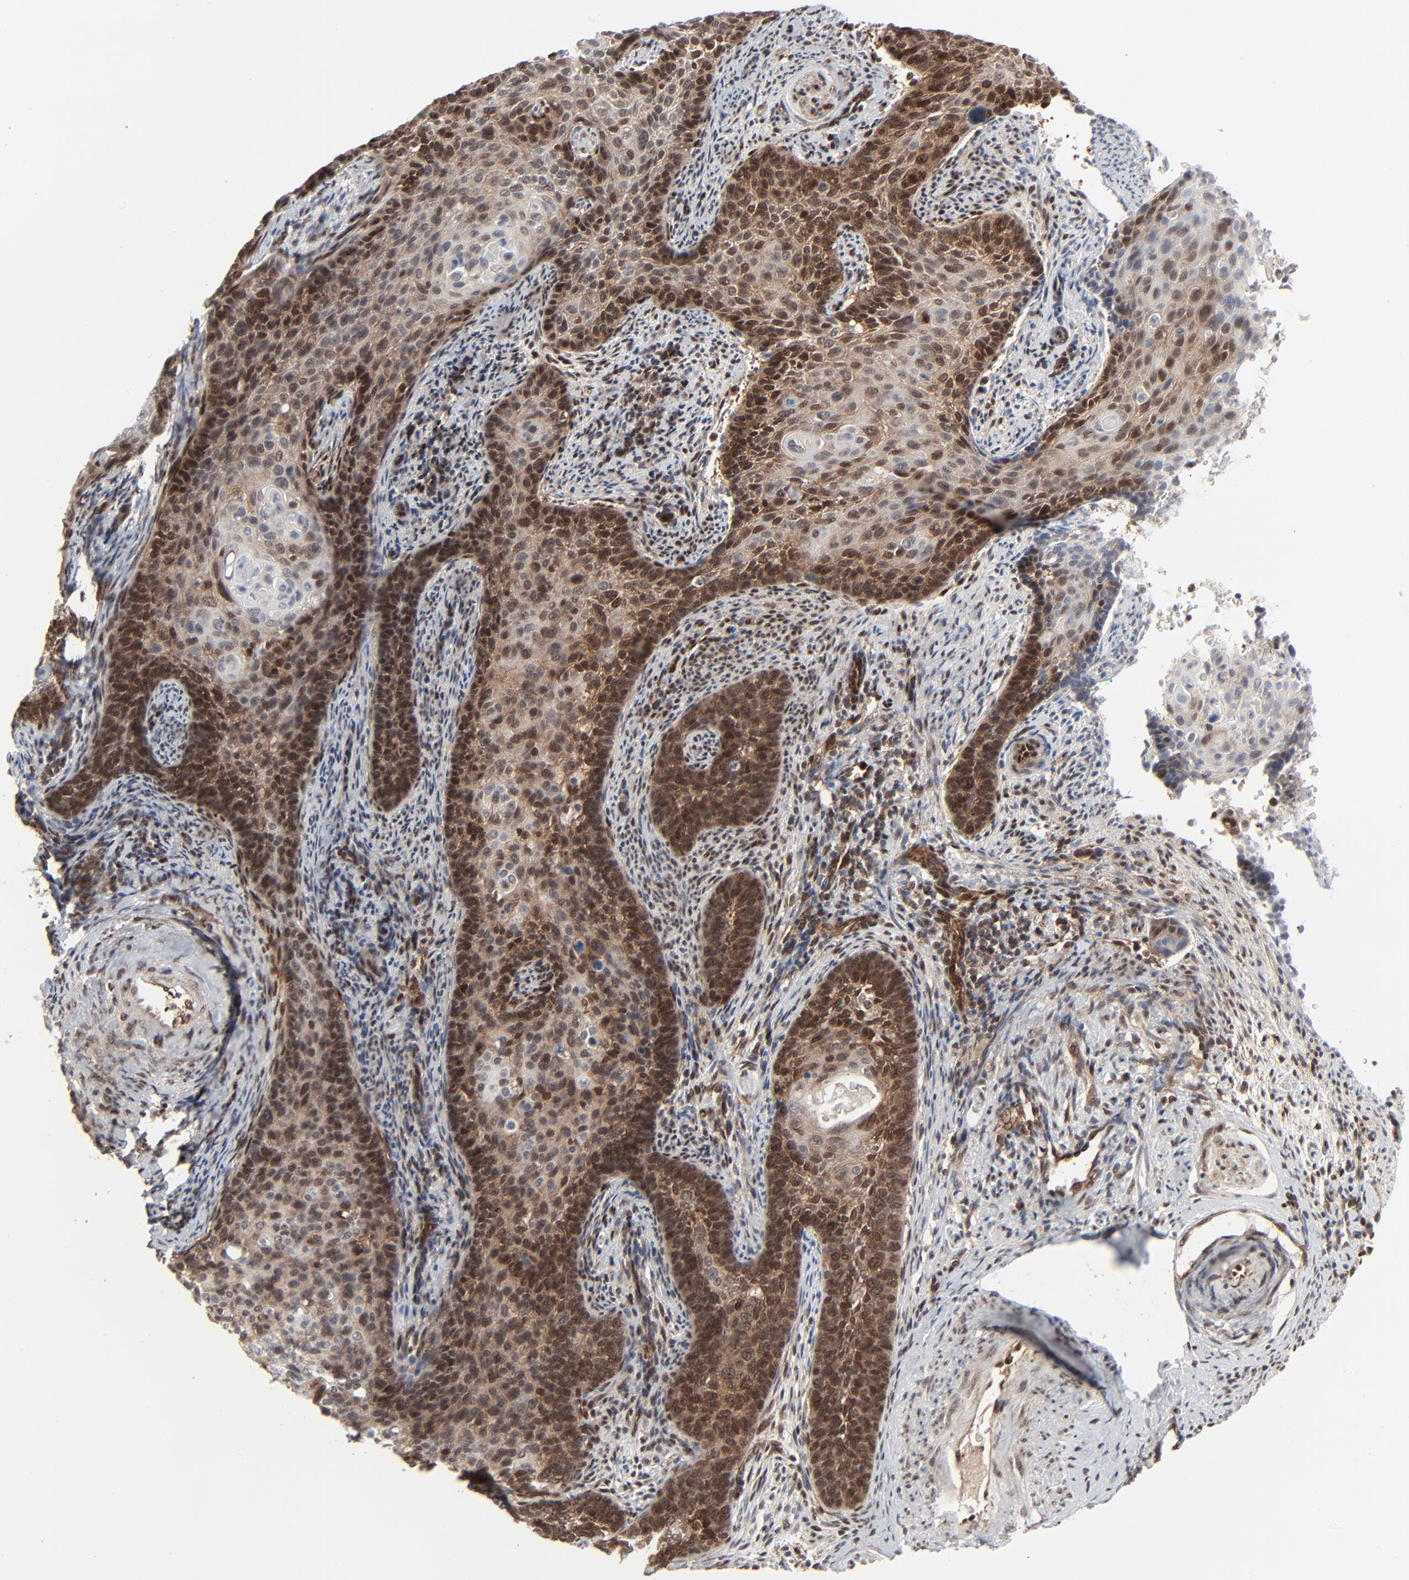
{"staining": {"intensity": "moderate", "quantity": ">75%", "location": "cytoplasmic/membranous,nuclear"}, "tissue": "cervical cancer", "cell_type": "Tumor cells", "image_type": "cancer", "snomed": [{"axis": "morphology", "description": "Squamous cell carcinoma, NOS"}, {"axis": "topography", "description": "Cervix"}], "caption": "This micrograph demonstrates immunohistochemistry staining of cervical cancer (squamous cell carcinoma), with medium moderate cytoplasmic/membranous and nuclear expression in approximately >75% of tumor cells.", "gene": "AKT1", "patient": {"sex": "female", "age": 33}}